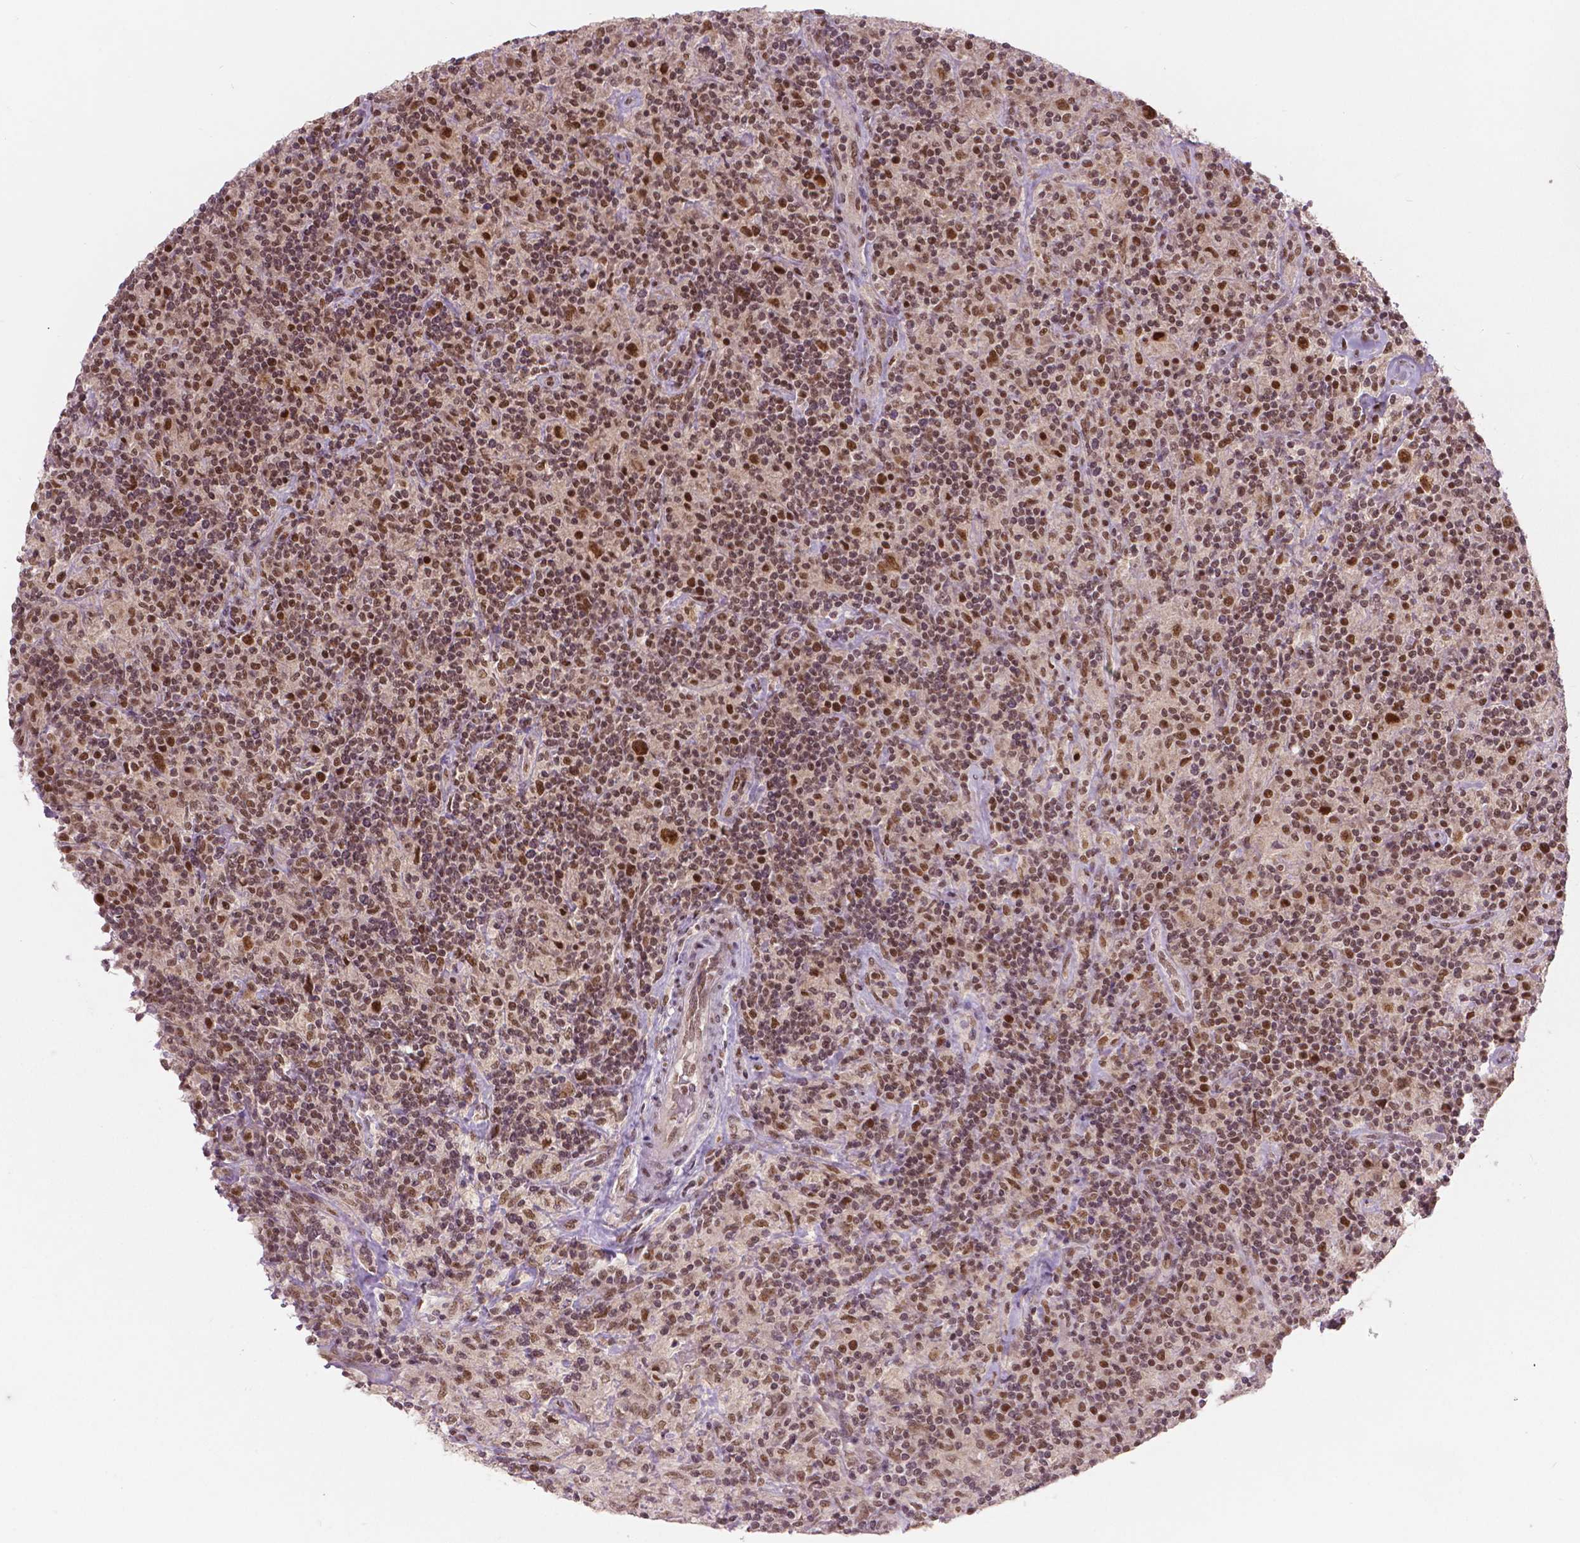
{"staining": {"intensity": "strong", "quantity": ">75%", "location": "nuclear"}, "tissue": "lymphoma", "cell_type": "Tumor cells", "image_type": "cancer", "snomed": [{"axis": "morphology", "description": "Hodgkin's disease, NOS"}, {"axis": "topography", "description": "Lymph node"}], "caption": "IHC staining of Hodgkin's disease, which displays high levels of strong nuclear positivity in approximately >75% of tumor cells indicating strong nuclear protein positivity. The staining was performed using DAB (brown) for protein detection and nuclei were counterstained in hematoxylin (blue).", "gene": "NSD2", "patient": {"sex": "male", "age": 70}}